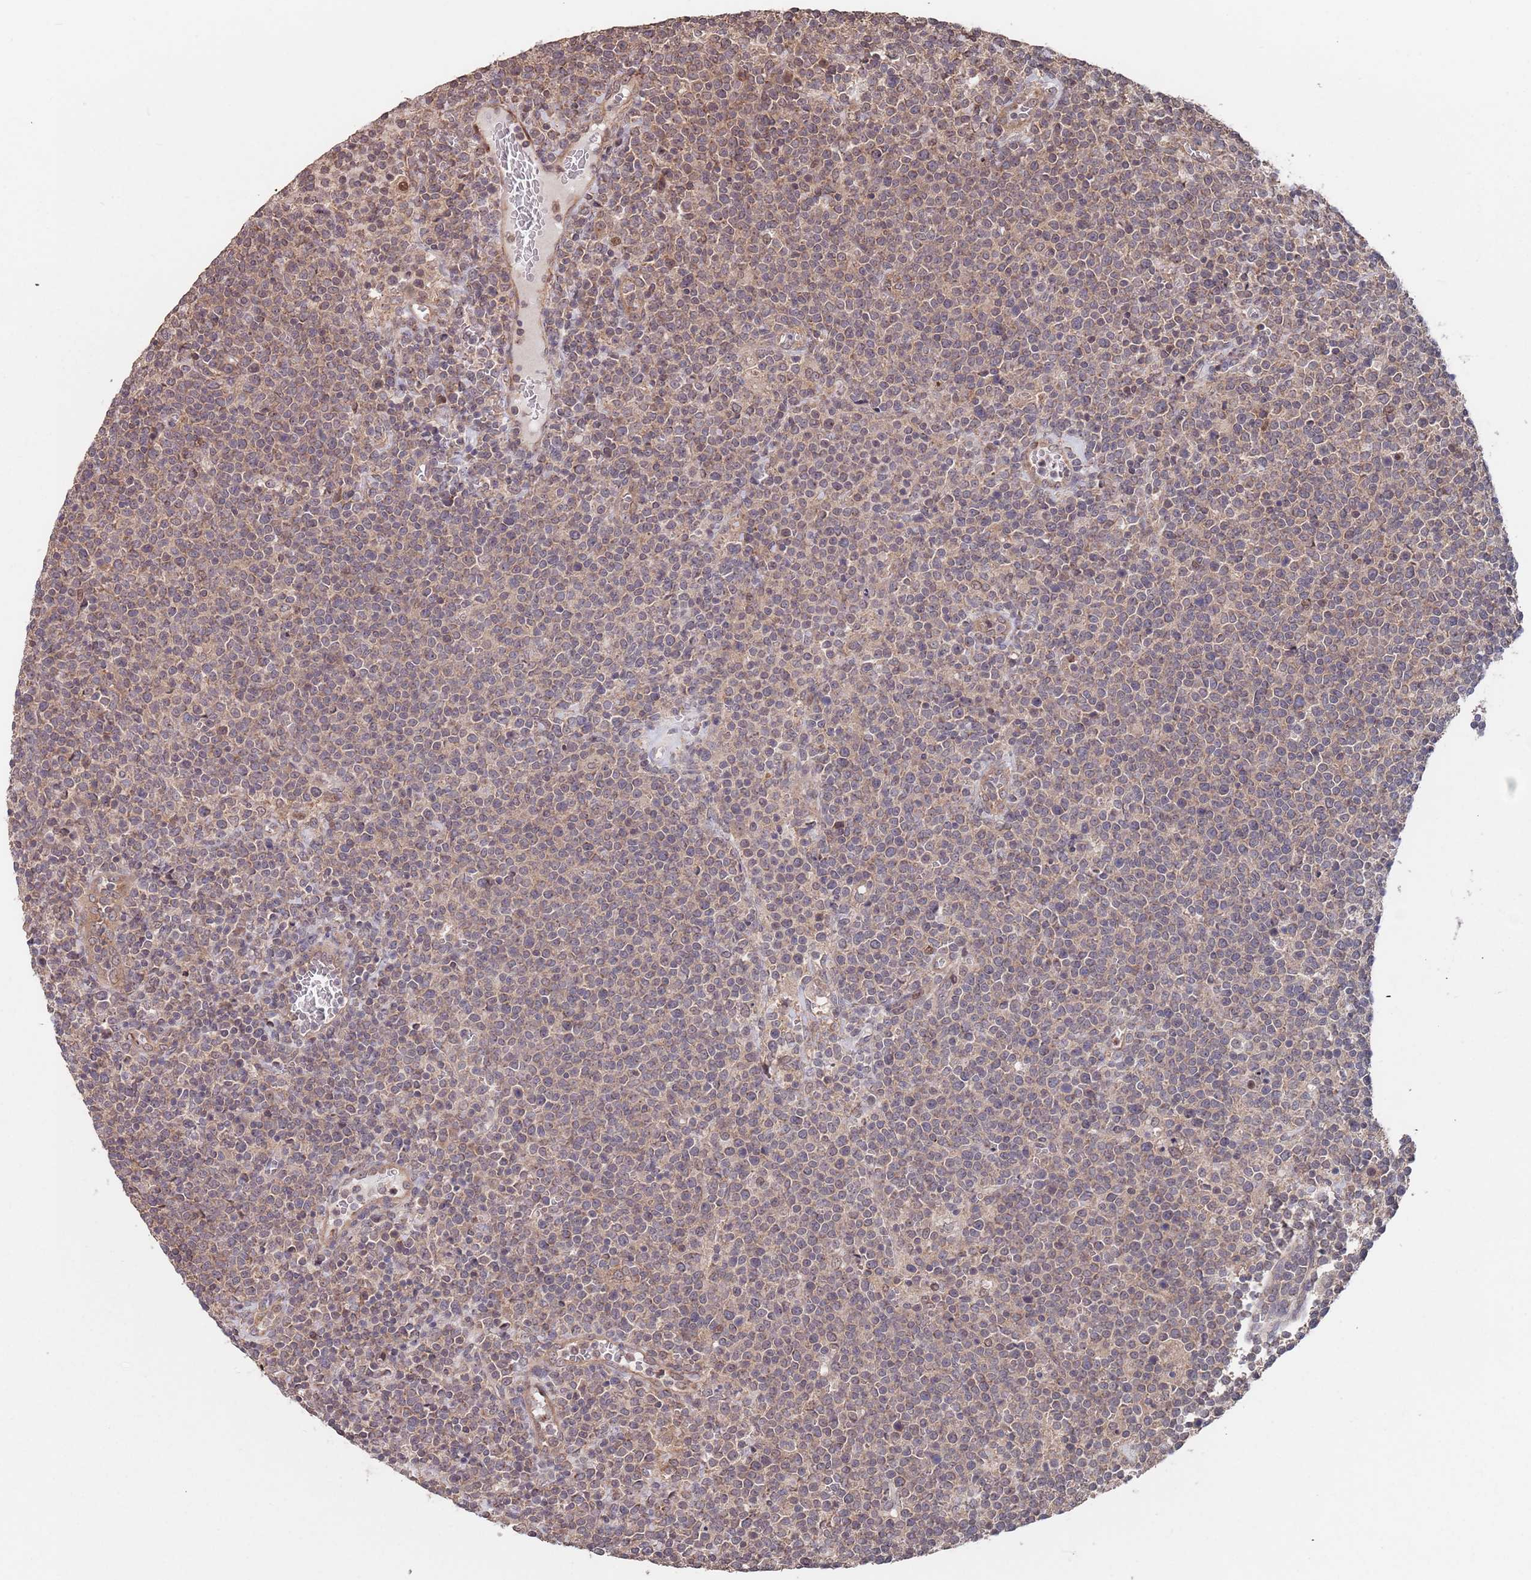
{"staining": {"intensity": "weak", "quantity": ">75%", "location": "cytoplasmic/membranous"}, "tissue": "lymphoma", "cell_type": "Tumor cells", "image_type": "cancer", "snomed": [{"axis": "morphology", "description": "Malignant lymphoma, non-Hodgkin's type, High grade"}, {"axis": "topography", "description": "Lymph node"}], "caption": "IHC of lymphoma exhibits low levels of weak cytoplasmic/membranous expression in about >75% of tumor cells.", "gene": "UNC45A", "patient": {"sex": "male", "age": 61}}